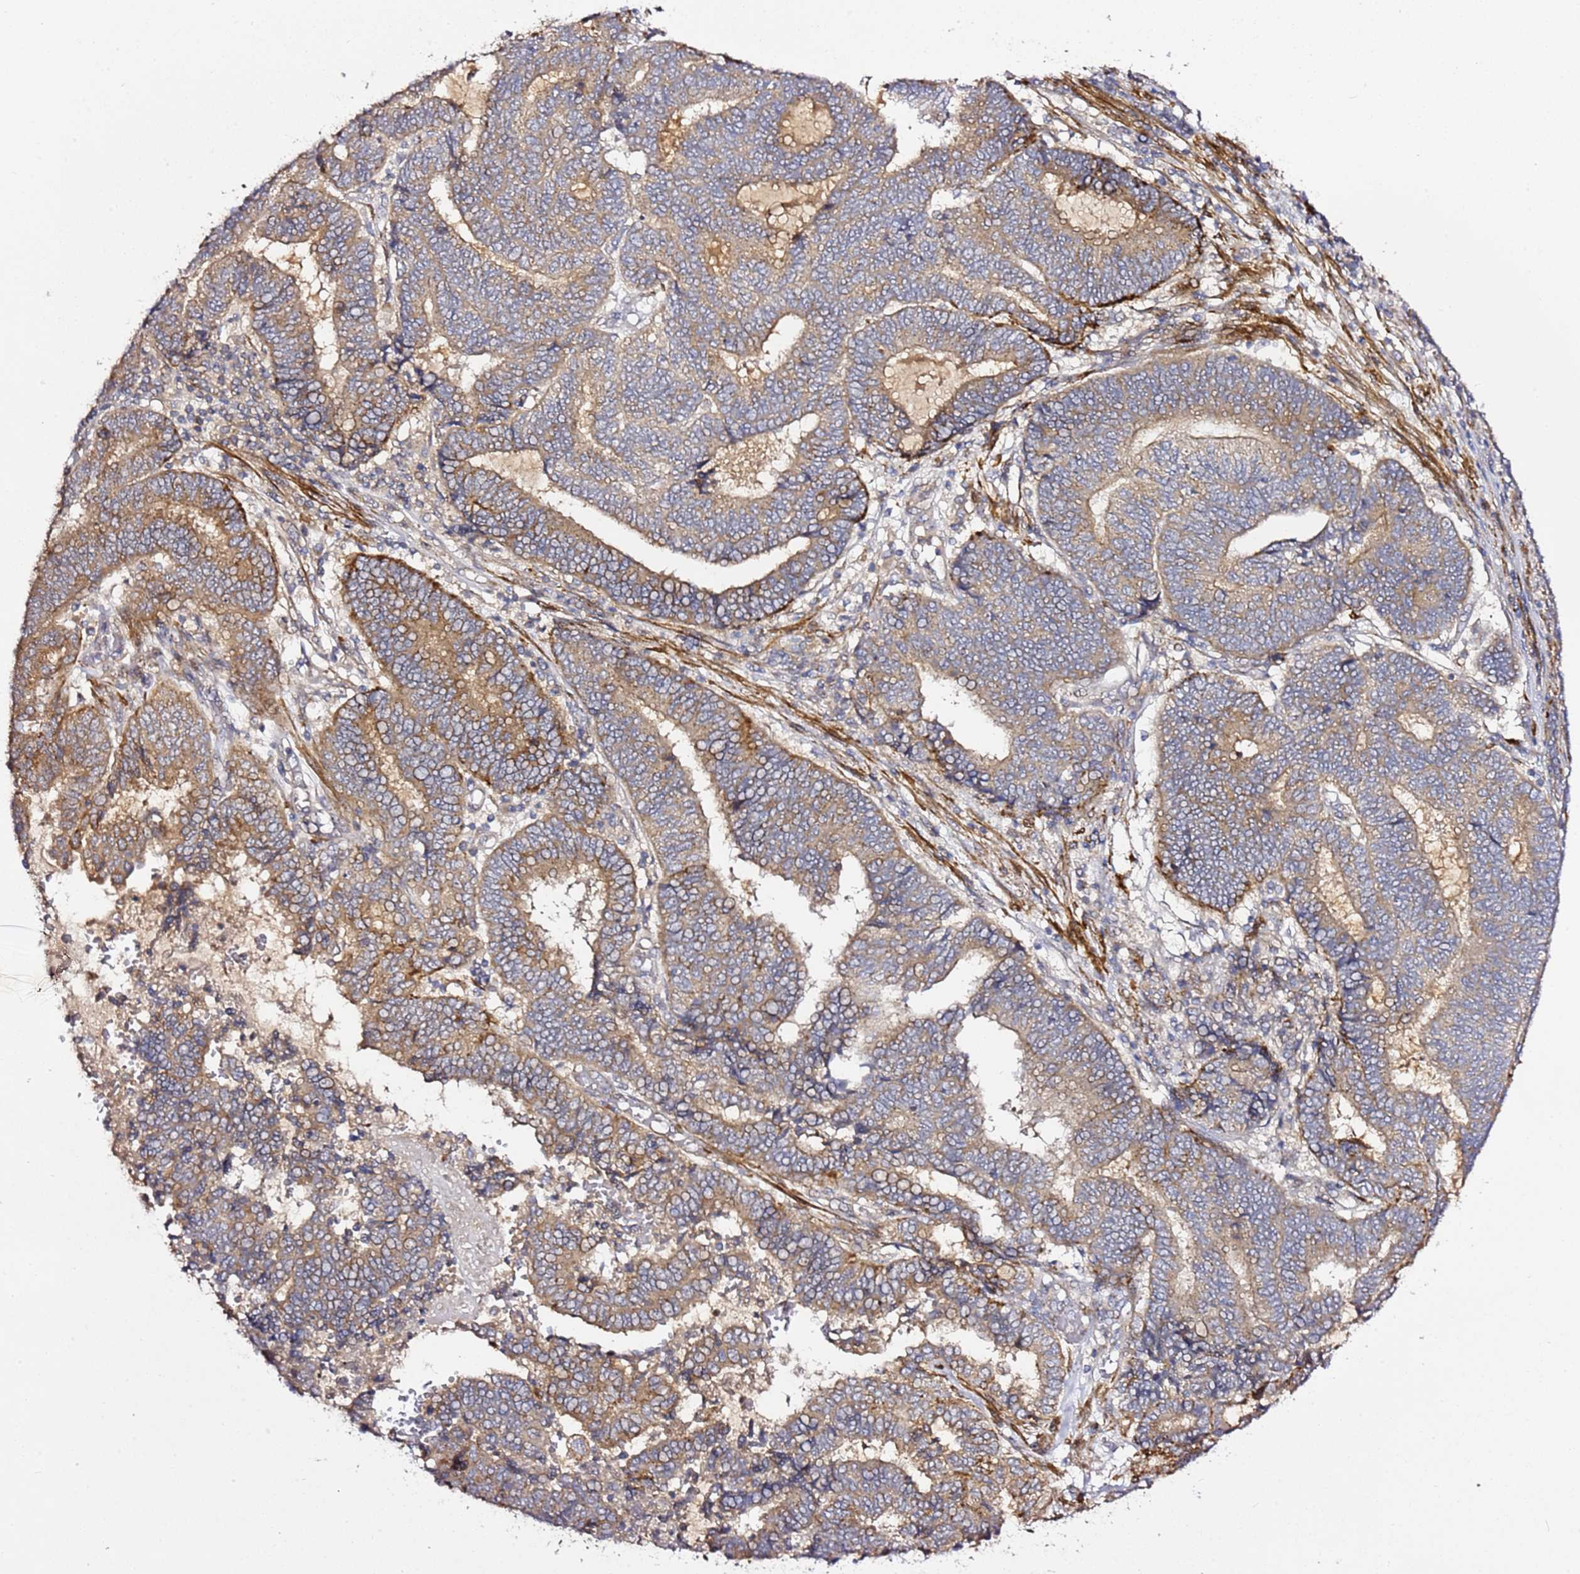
{"staining": {"intensity": "moderate", "quantity": ">75%", "location": "cytoplasmic/membranous"}, "tissue": "endometrial cancer", "cell_type": "Tumor cells", "image_type": "cancer", "snomed": [{"axis": "morphology", "description": "Adenocarcinoma, NOS"}, {"axis": "topography", "description": "Uterus"}, {"axis": "topography", "description": "Endometrium"}], "caption": "Immunohistochemical staining of endometrial cancer (adenocarcinoma) shows medium levels of moderate cytoplasmic/membranous positivity in approximately >75% of tumor cells.", "gene": "PVRIG", "patient": {"sex": "female", "age": 70}}